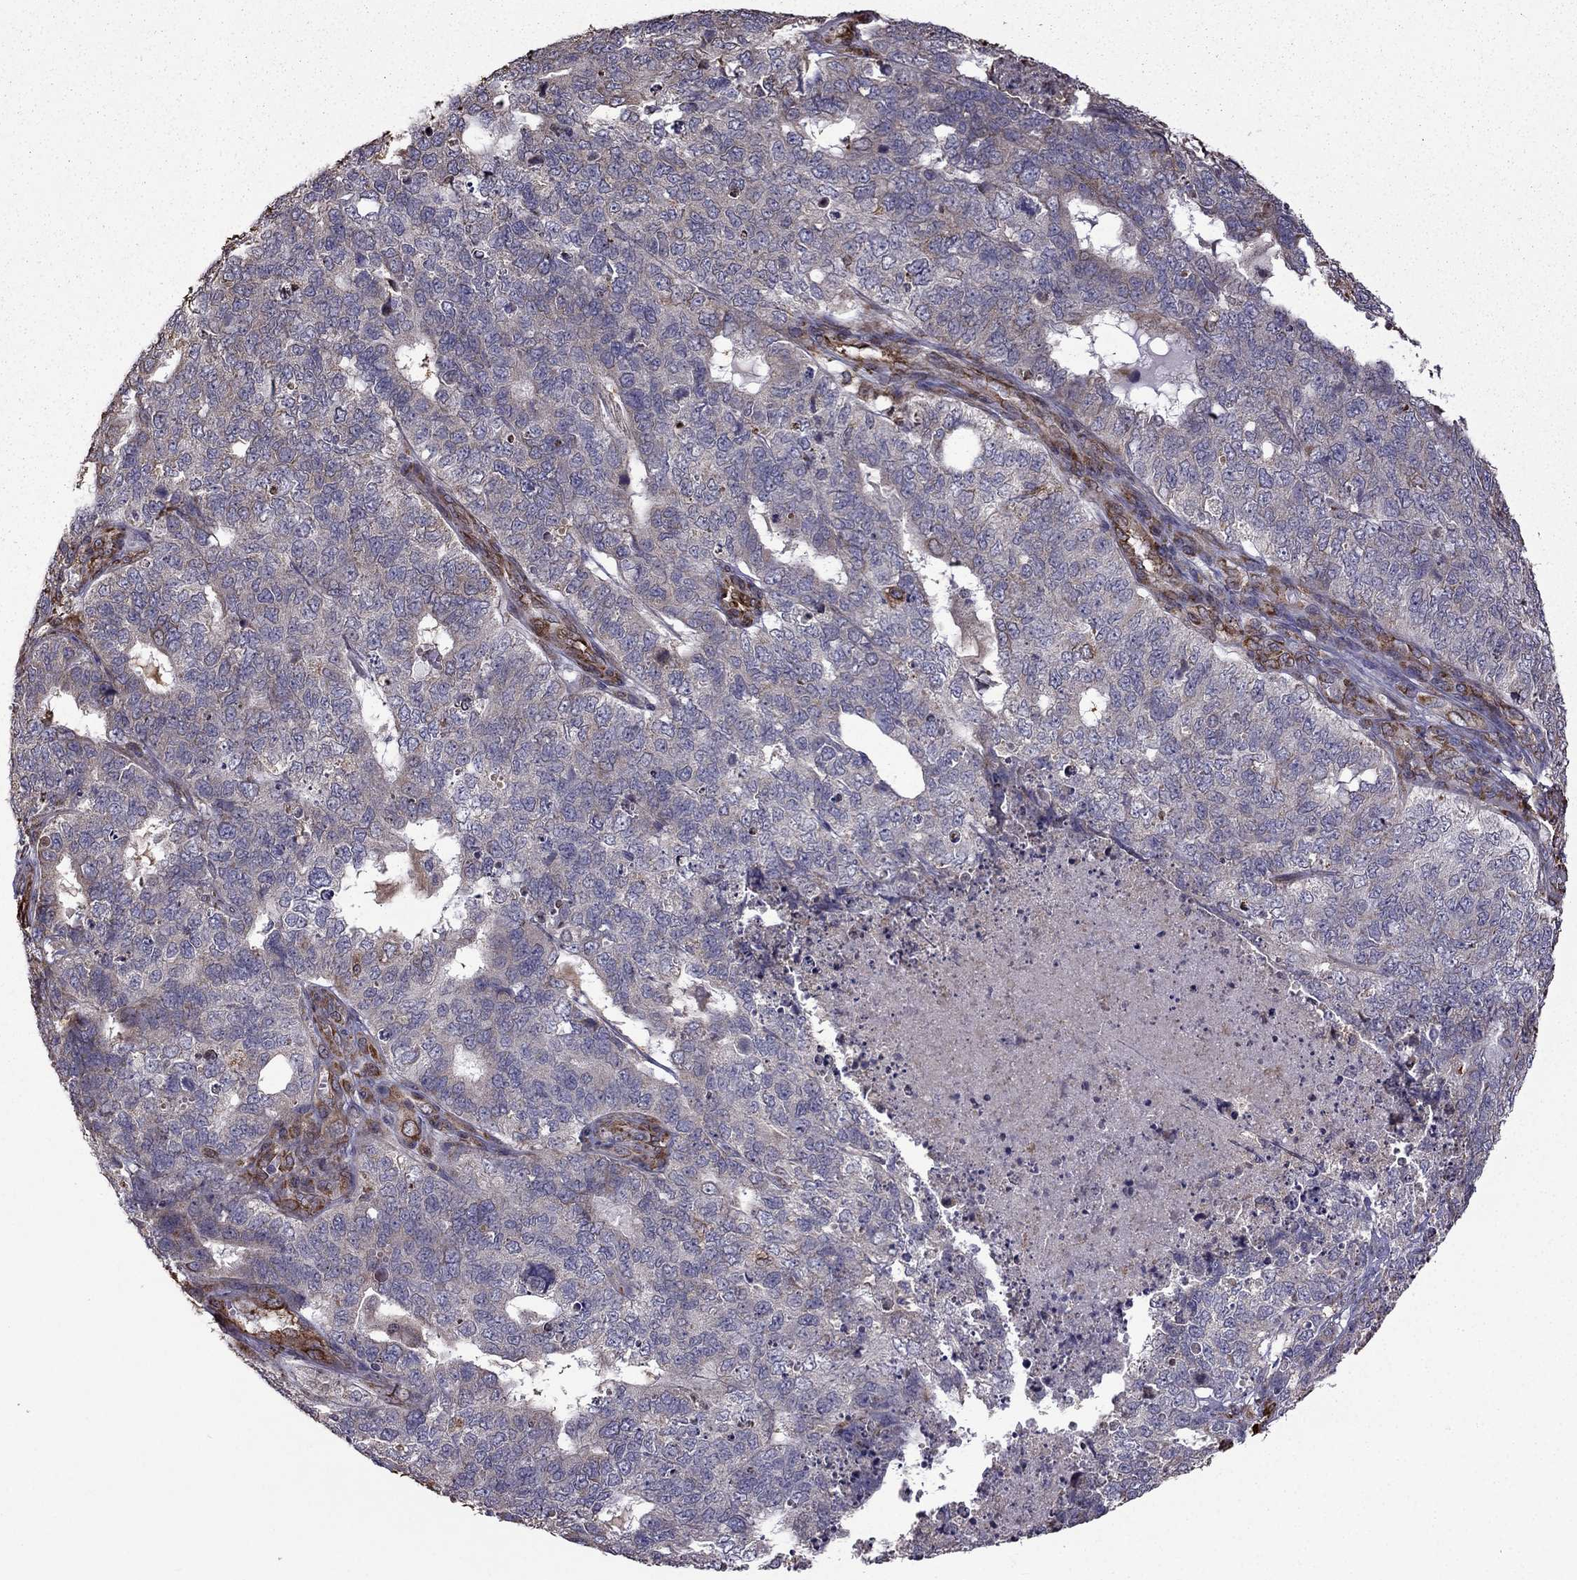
{"staining": {"intensity": "weak", "quantity": "<25%", "location": "cytoplasmic/membranous"}, "tissue": "cervical cancer", "cell_type": "Tumor cells", "image_type": "cancer", "snomed": [{"axis": "morphology", "description": "Squamous cell carcinoma, NOS"}, {"axis": "topography", "description": "Cervix"}], "caption": "This micrograph is of cervical squamous cell carcinoma stained with immunohistochemistry to label a protein in brown with the nuclei are counter-stained blue. There is no staining in tumor cells. Nuclei are stained in blue.", "gene": "IKBIP", "patient": {"sex": "female", "age": 63}}